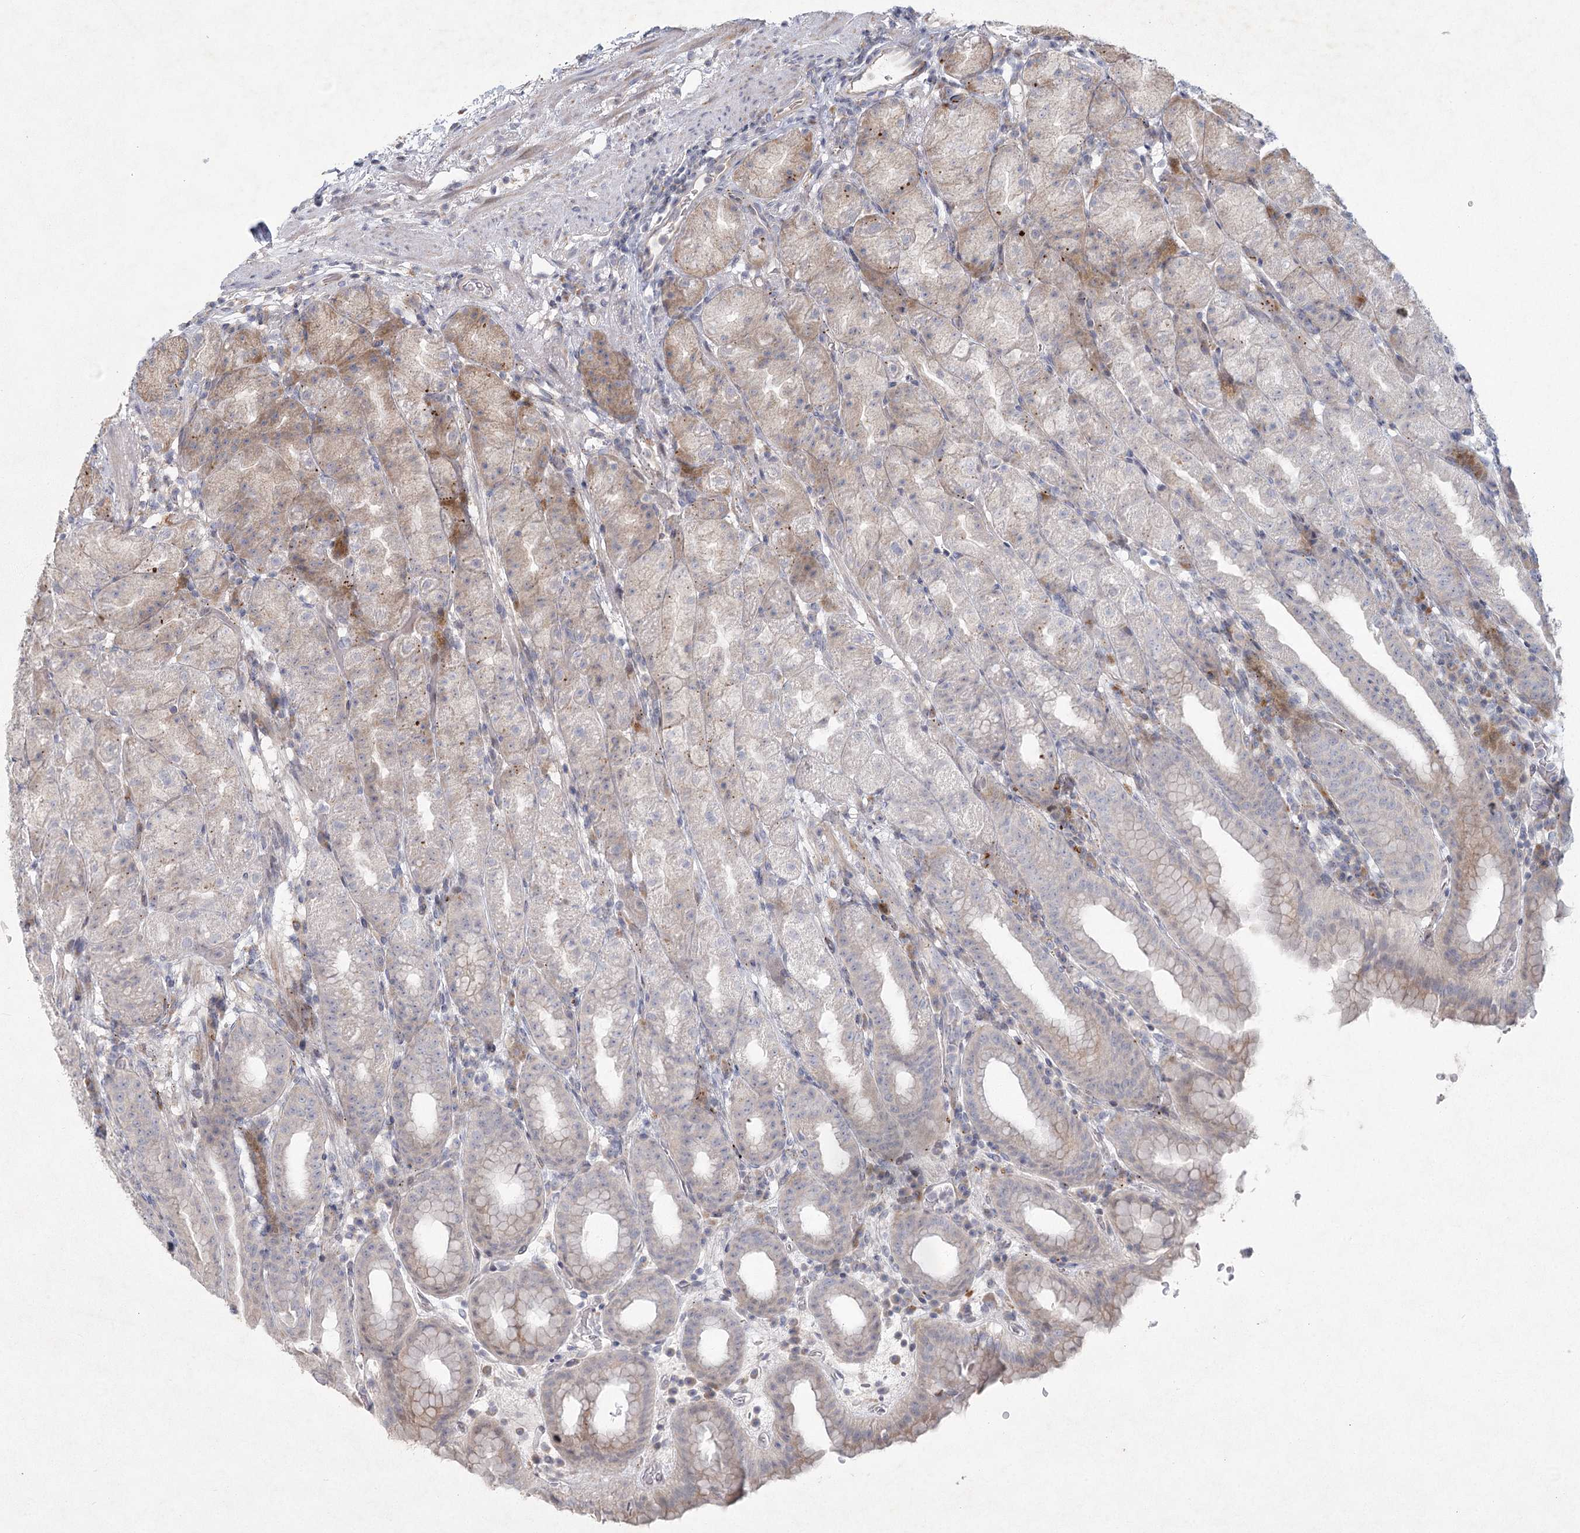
{"staining": {"intensity": "moderate", "quantity": "<25%", "location": "cytoplasmic/membranous"}, "tissue": "stomach", "cell_type": "Glandular cells", "image_type": "normal", "snomed": [{"axis": "morphology", "description": "Normal tissue, NOS"}, {"axis": "topography", "description": "Stomach, upper"}], "caption": "A micrograph of human stomach stained for a protein reveals moderate cytoplasmic/membranous brown staining in glandular cells.", "gene": "FAM110C", "patient": {"sex": "male", "age": 68}}